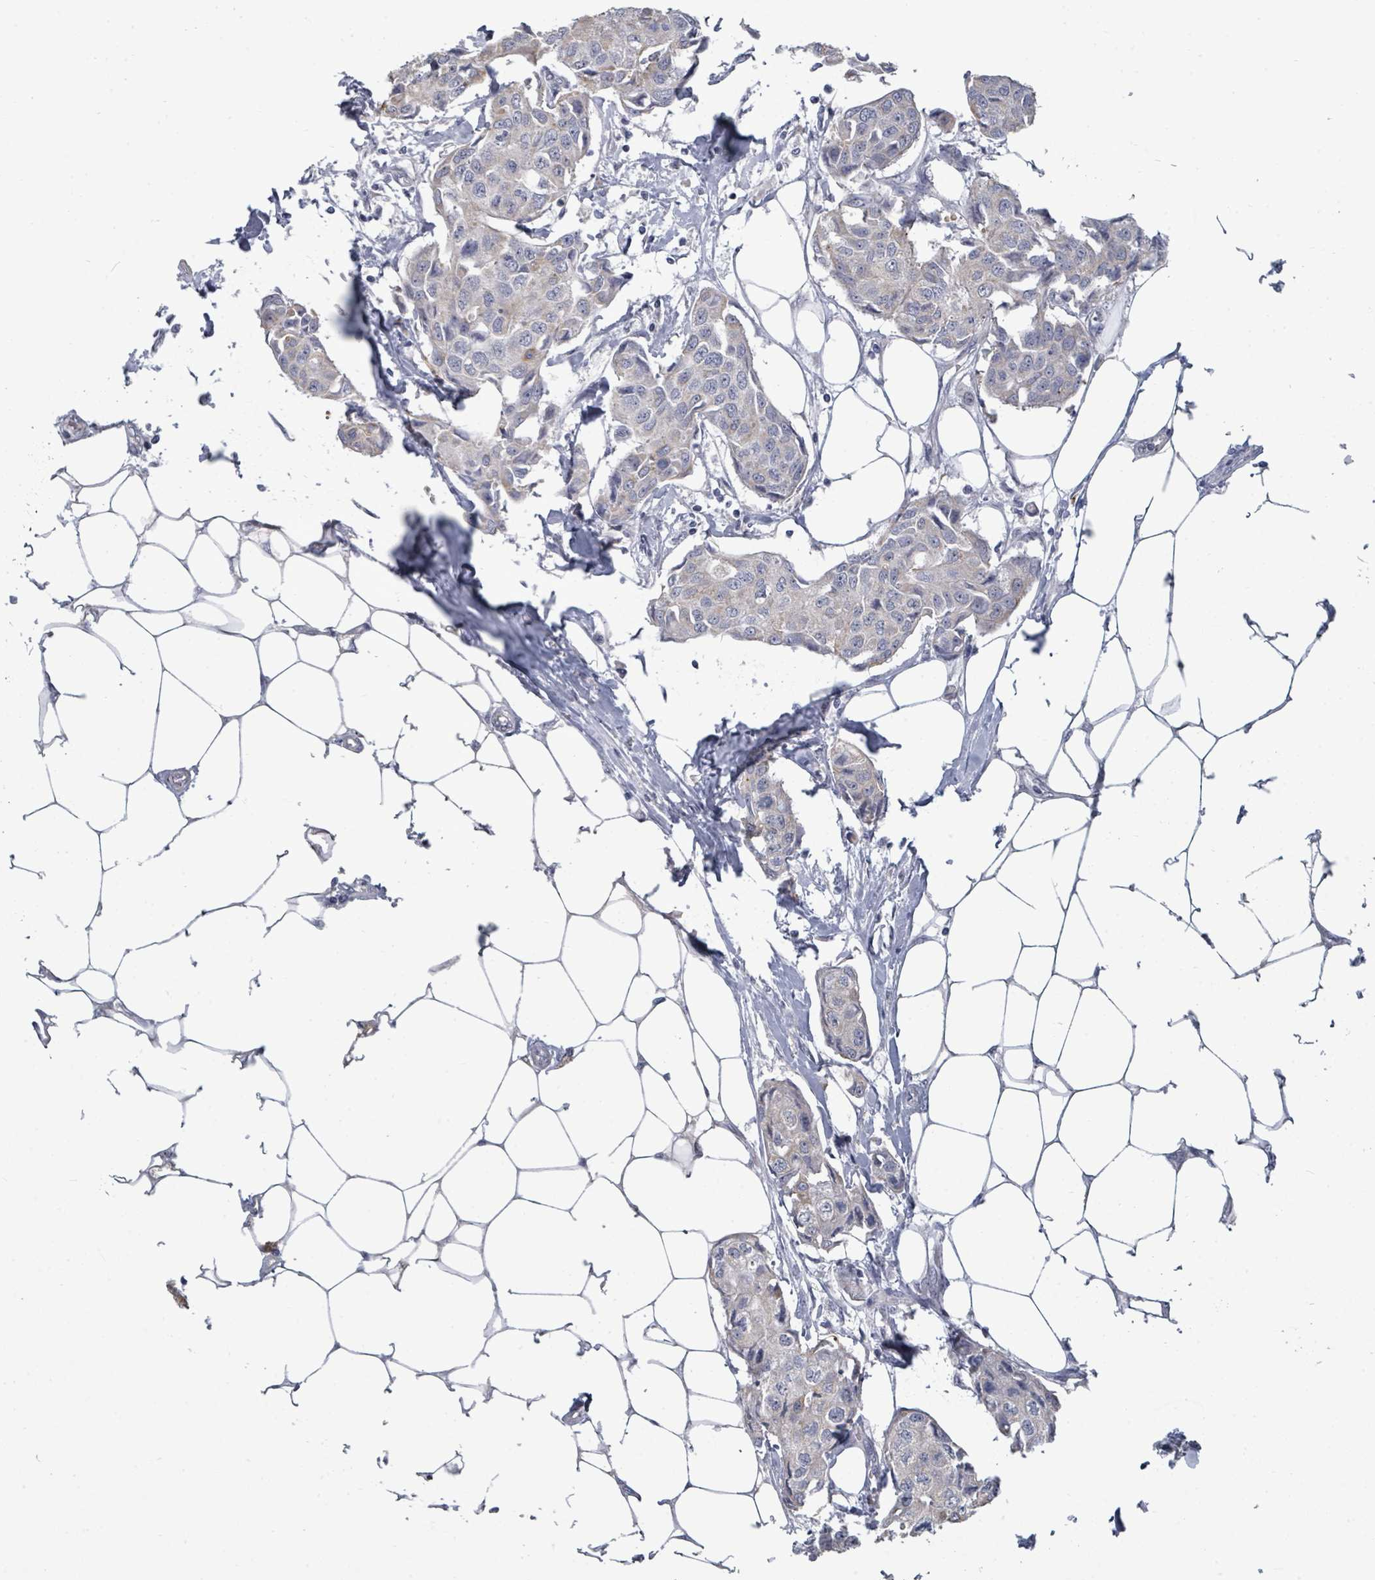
{"staining": {"intensity": "negative", "quantity": "none", "location": "none"}, "tissue": "breast cancer", "cell_type": "Tumor cells", "image_type": "cancer", "snomed": [{"axis": "morphology", "description": "Duct carcinoma"}, {"axis": "topography", "description": "Breast"}, {"axis": "topography", "description": "Lymph node"}], "caption": "Breast cancer (infiltrating ductal carcinoma) stained for a protein using immunohistochemistry exhibits no staining tumor cells.", "gene": "ASB12", "patient": {"sex": "female", "age": 80}}